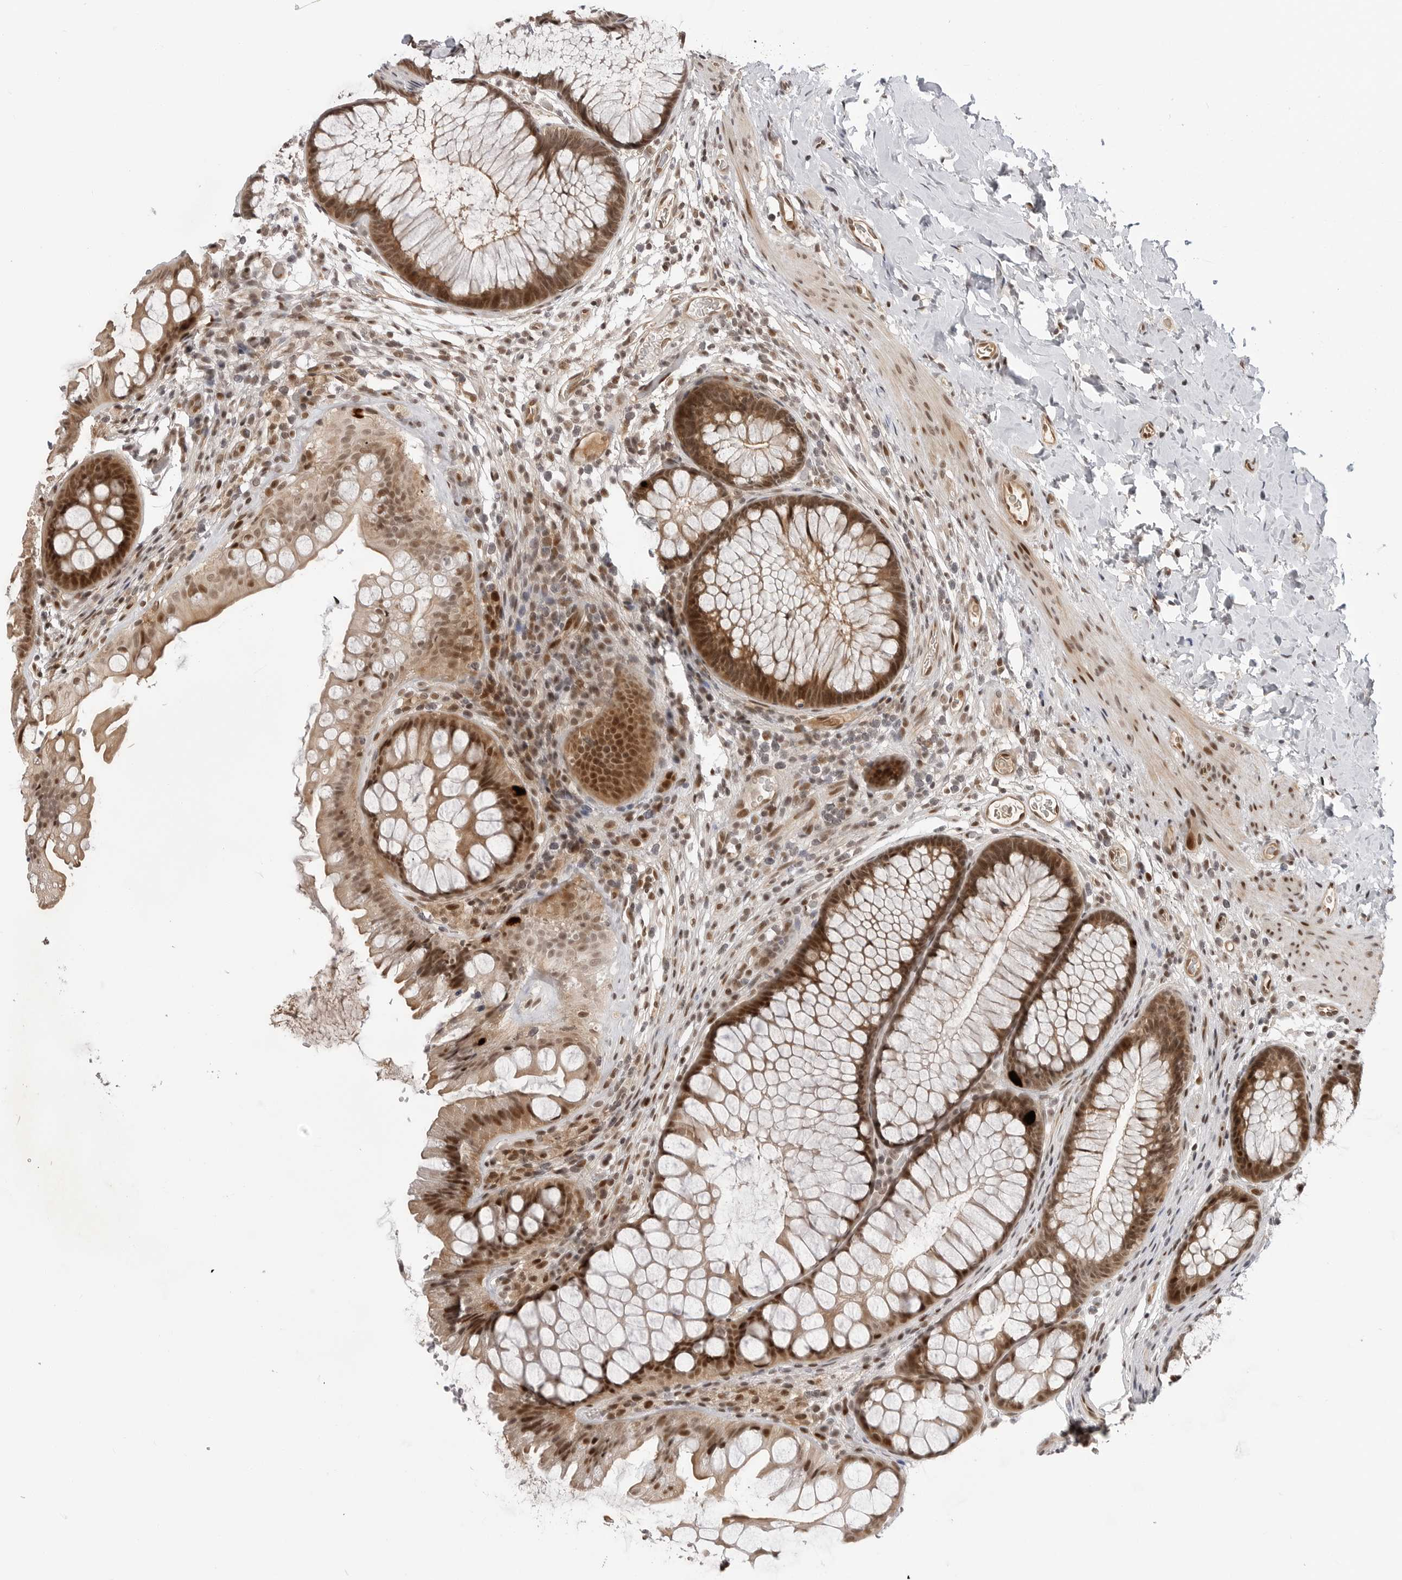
{"staining": {"intensity": "moderate", "quantity": ">75%", "location": "nuclear"}, "tissue": "colon", "cell_type": "Endothelial cells", "image_type": "normal", "snomed": [{"axis": "morphology", "description": "Normal tissue, NOS"}, {"axis": "topography", "description": "Colon"}], "caption": "This image displays benign colon stained with IHC to label a protein in brown. The nuclear of endothelial cells show moderate positivity for the protein. Nuclei are counter-stained blue.", "gene": "C8orf33", "patient": {"sex": "female", "age": 62}}